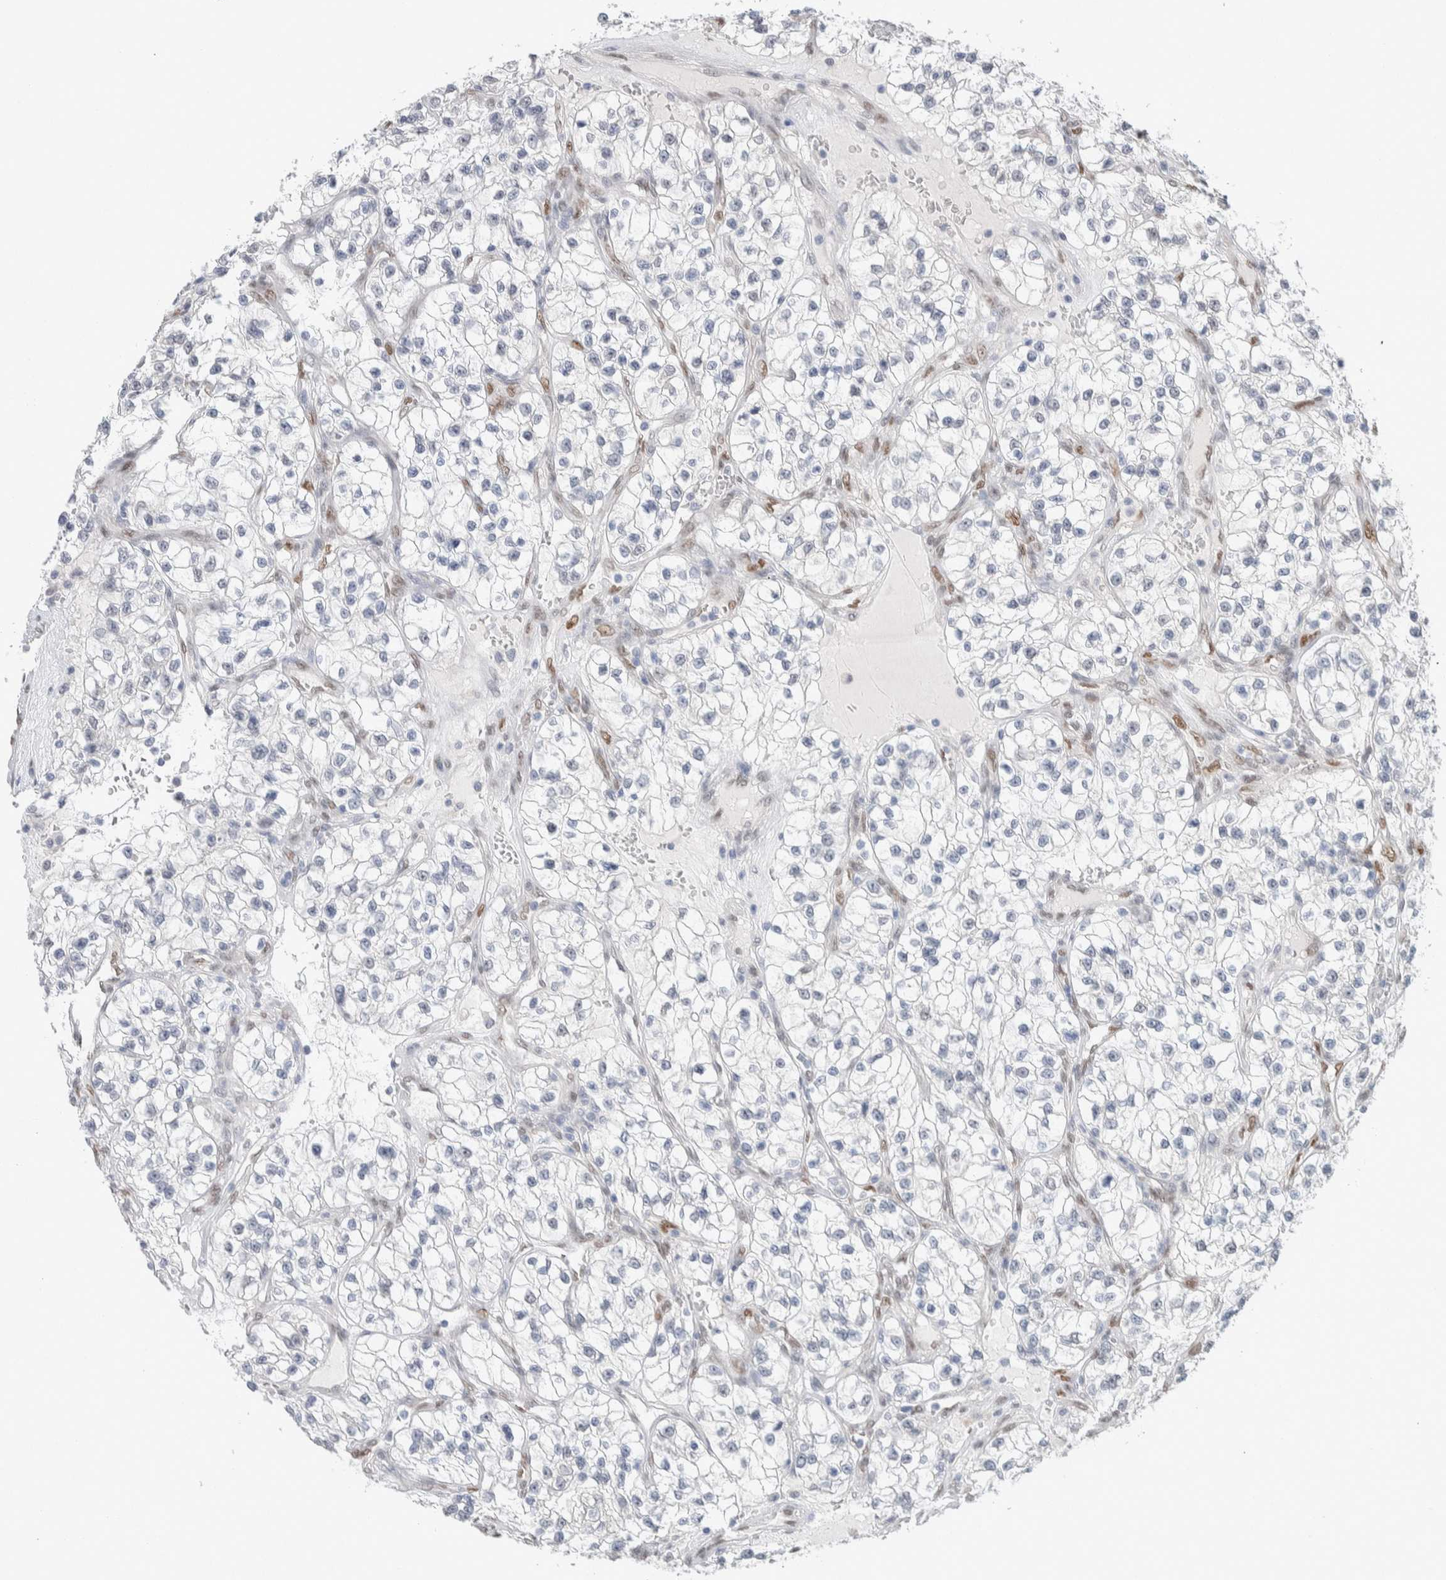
{"staining": {"intensity": "negative", "quantity": "none", "location": "none"}, "tissue": "renal cancer", "cell_type": "Tumor cells", "image_type": "cancer", "snomed": [{"axis": "morphology", "description": "Adenocarcinoma, NOS"}, {"axis": "topography", "description": "Kidney"}], "caption": "An immunohistochemistry image of renal cancer (adenocarcinoma) is shown. There is no staining in tumor cells of renal cancer (adenocarcinoma).", "gene": "PRMT1", "patient": {"sex": "female", "age": 57}}